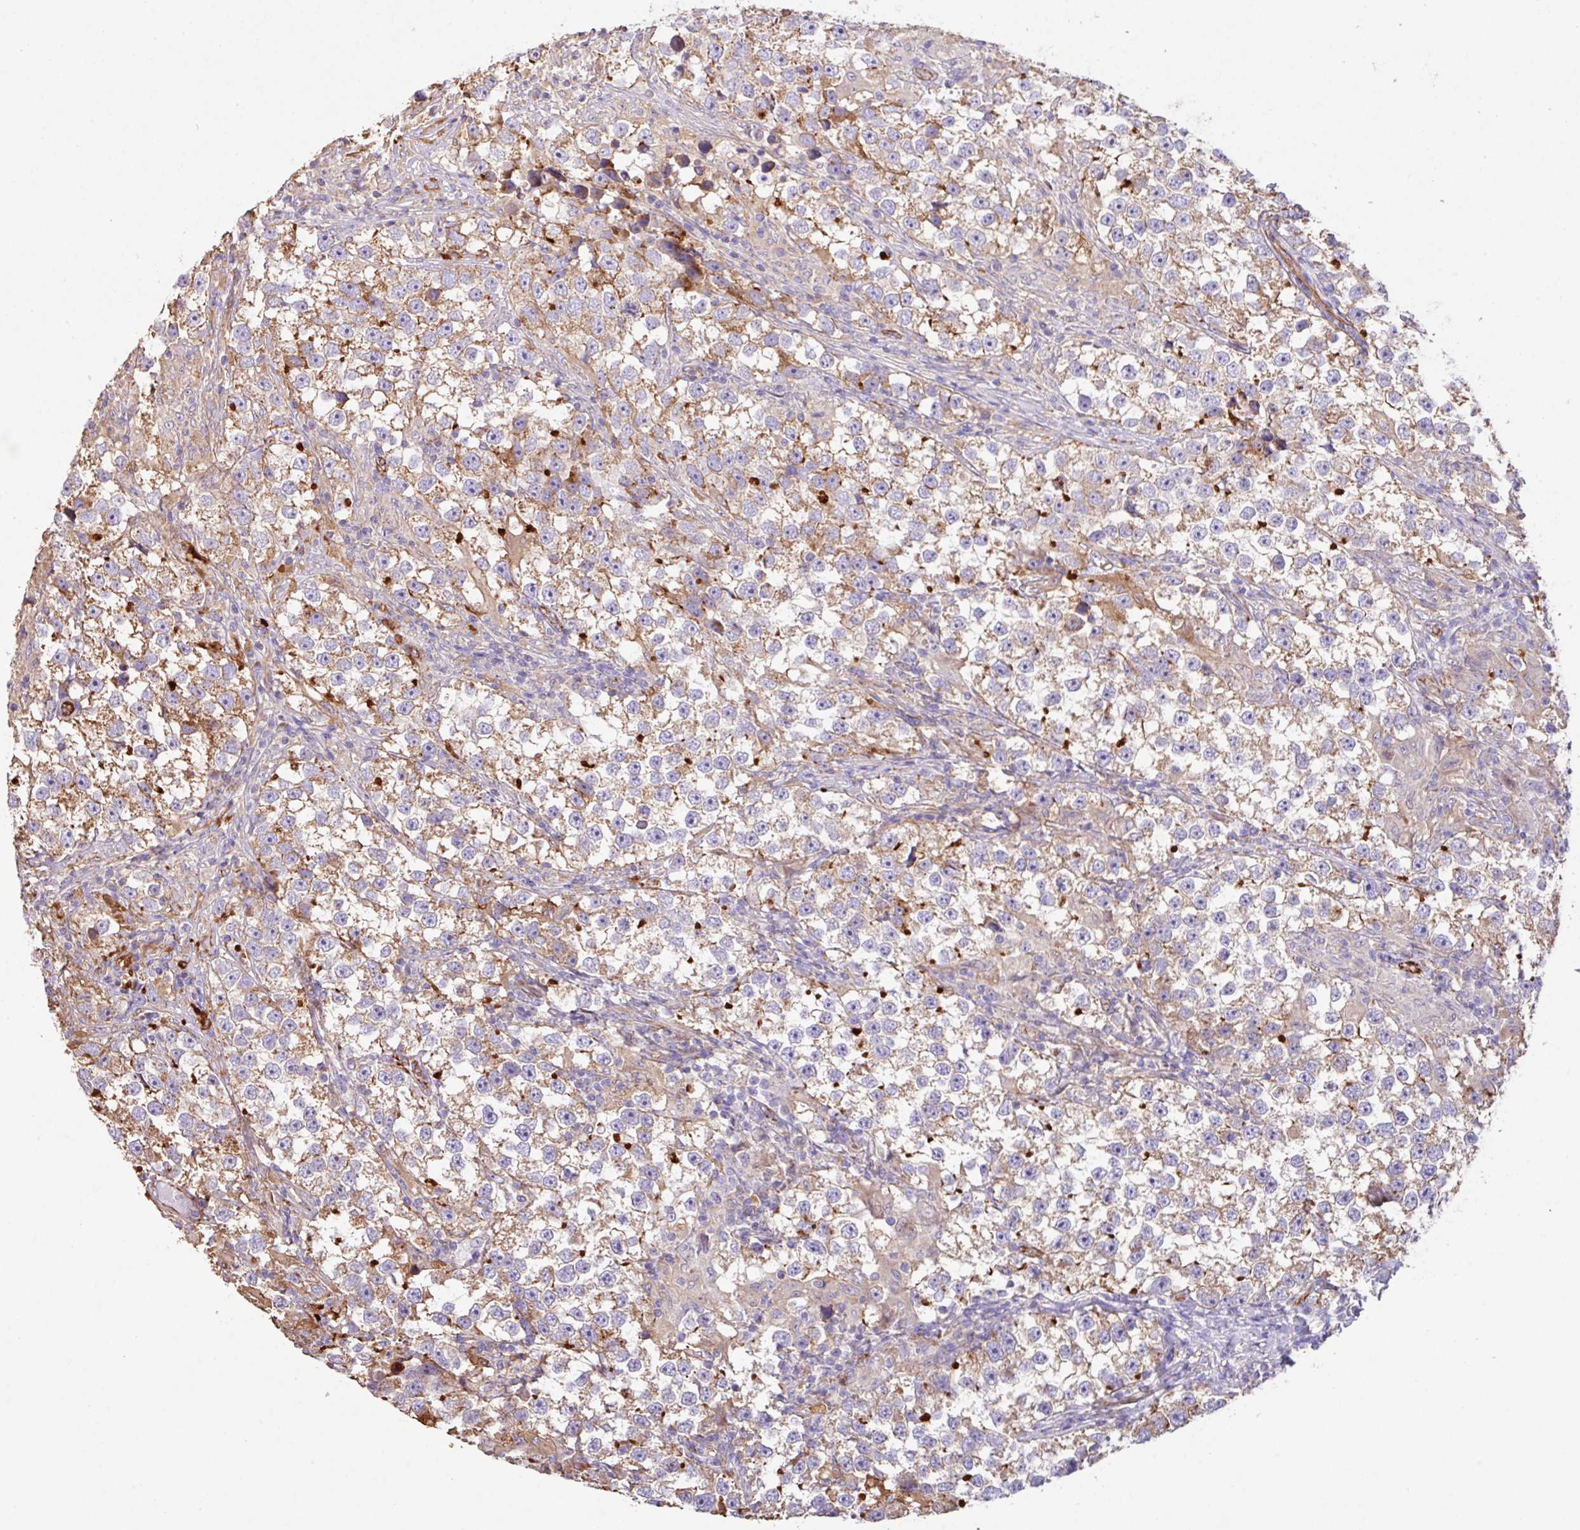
{"staining": {"intensity": "moderate", "quantity": "25%-75%", "location": "cytoplasmic/membranous"}, "tissue": "testis cancer", "cell_type": "Tumor cells", "image_type": "cancer", "snomed": [{"axis": "morphology", "description": "Seminoma, NOS"}, {"axis": "topography", "description": "Testis"}], "caption": "Protein staining exhibits moderate cytoplasmic/membranous expression in approximately 25%-75% of tumor cells in testis seminoma.", "gene": "LRRC53", "patient": {"sex": "male", "age": 46}}